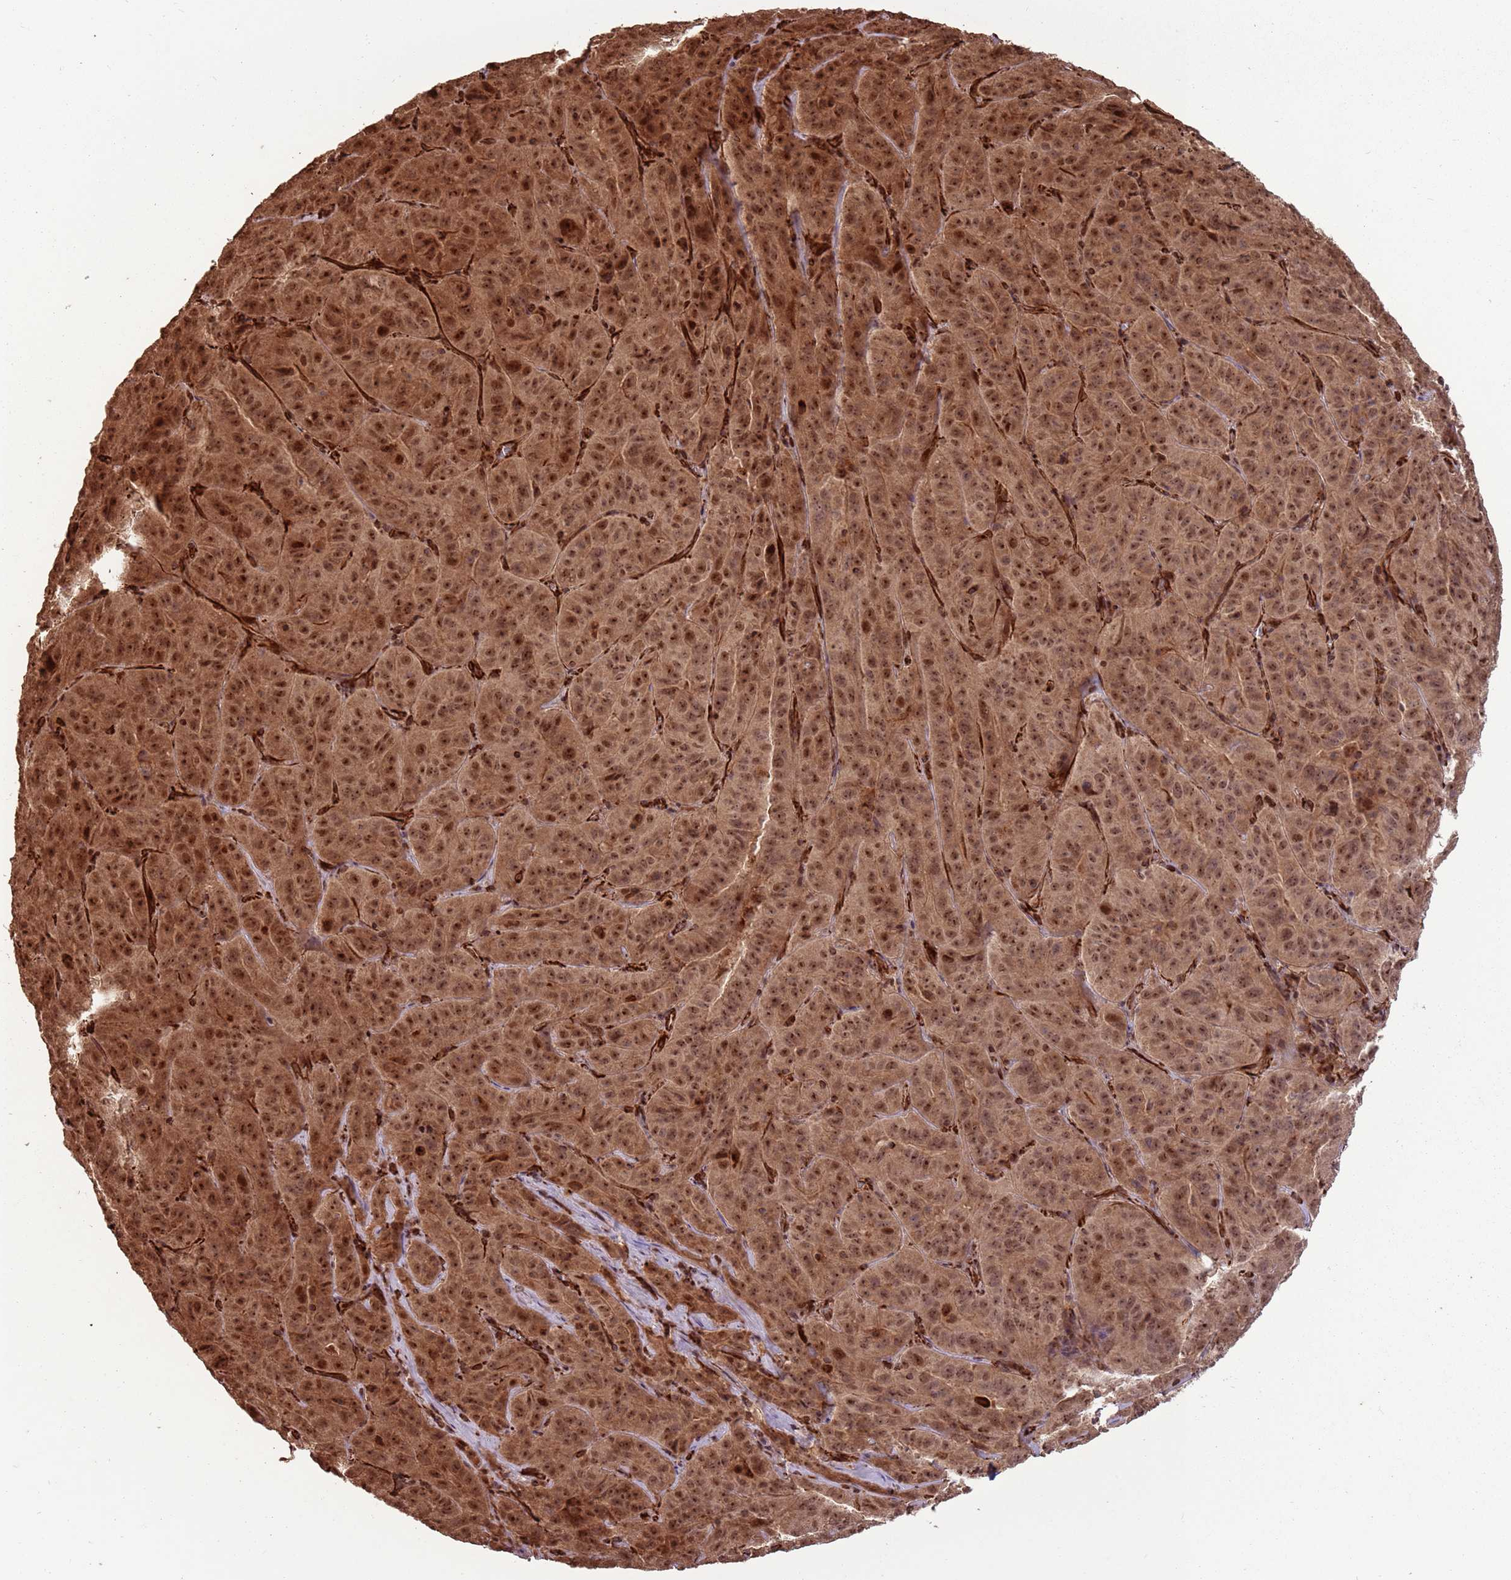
{"staining": {"intensity": "moderate", "quantity": ">75%", "location": "cytoplasmic/membranous,nuclear"}, "tissue": "pancreatic cancer", "cell_type": "Tumor cells", "image_type": "cancer", "snomed": [{"axis": "morphology", "description": "Adenocarcinoma, NOS"}, {"axis": "topography", "description": "Pancreas"}], "caption": "Immunohistochemistry histopathology image of human pancreatic cancer stained for a protein (brown), which displays medium levels of moderate cytoplasmic/membranous and nuclear staining in about >75% of tumor cells.", "gene": "ADAMTS3", "patient": {"sex": "male", "age": 63}}